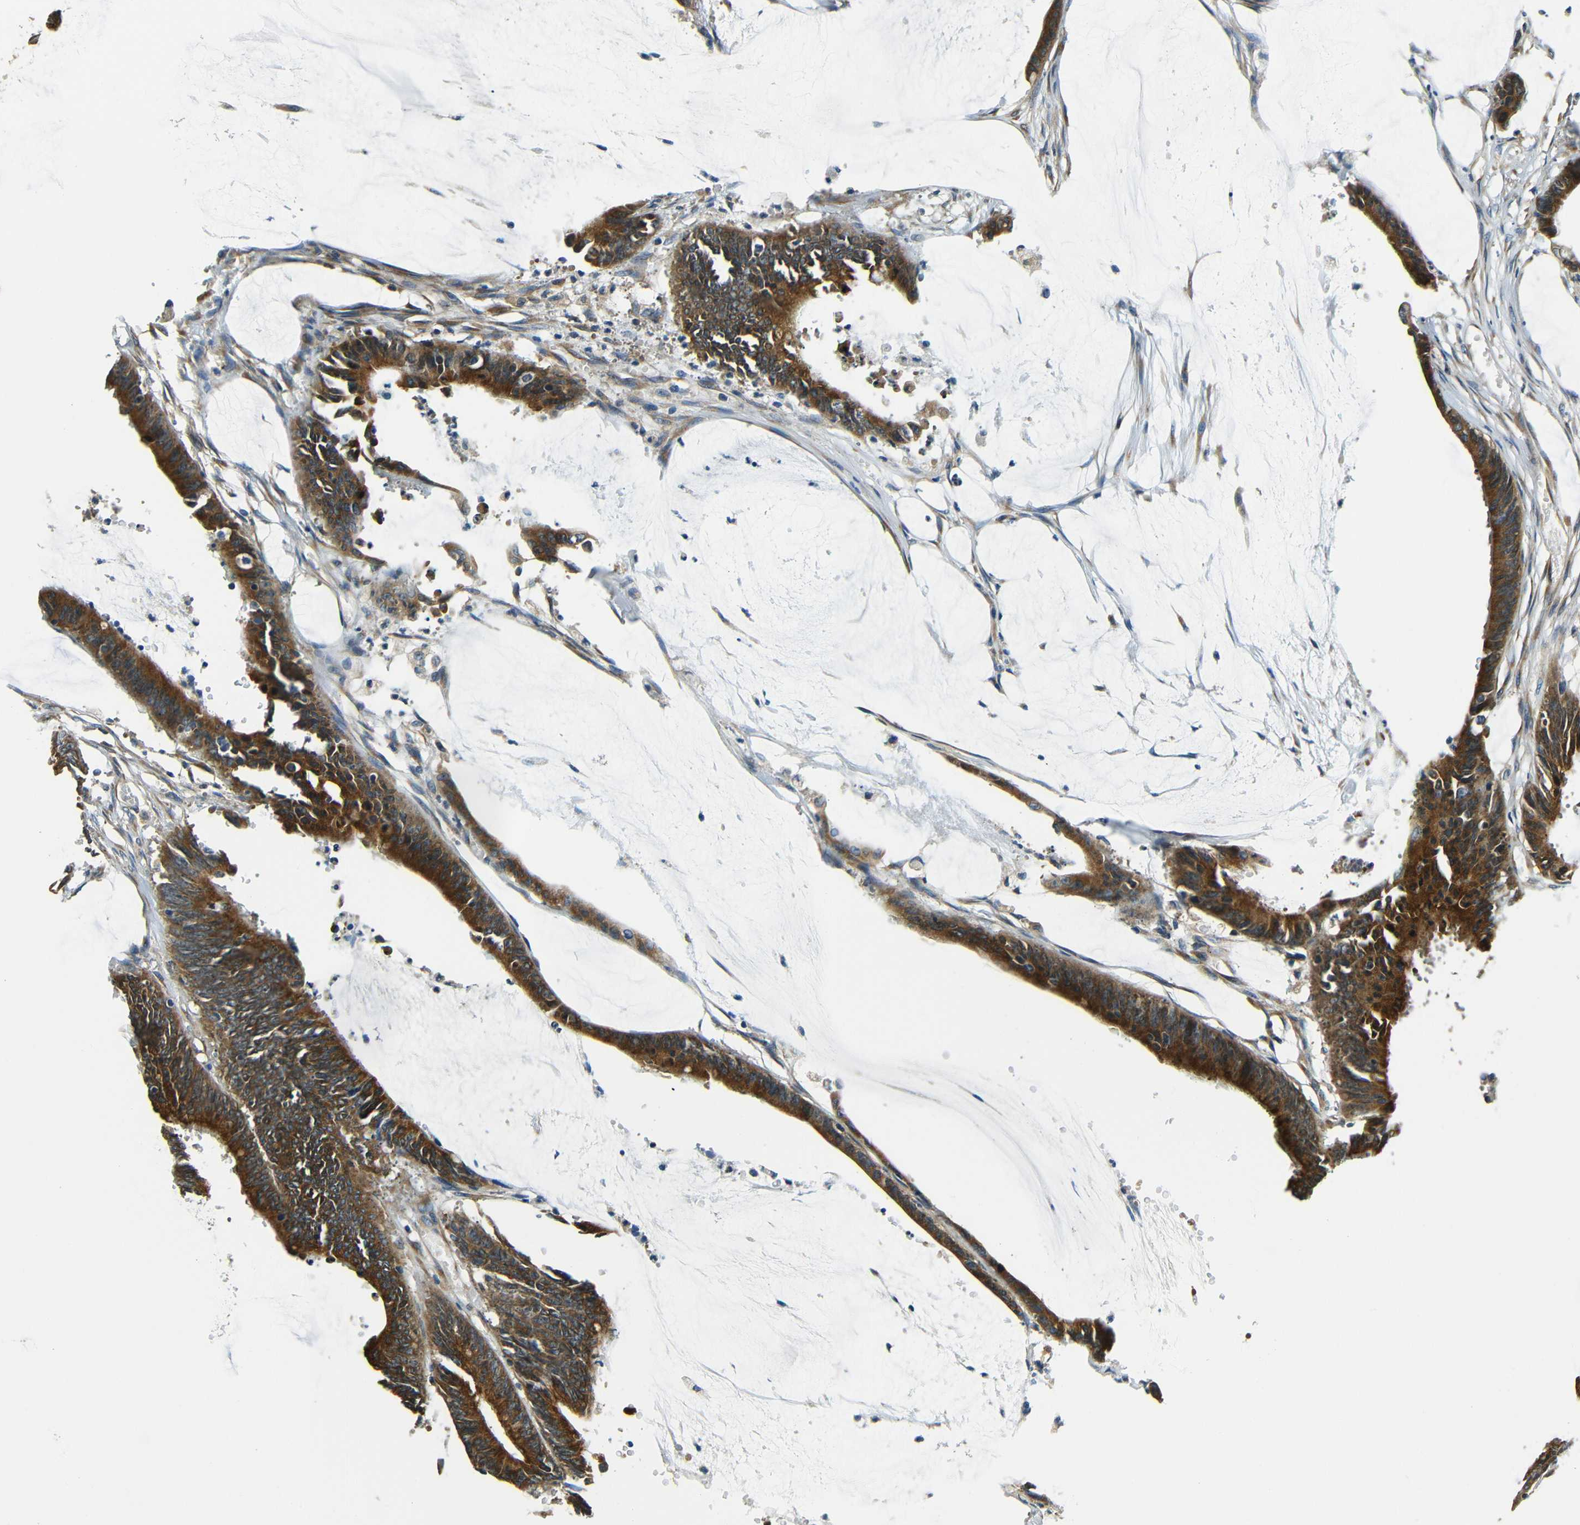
{"staining": {"intensity": "strong", "quantity": ">75%", "location": "cytoplasmic/membranous"}, "tissue": "colorectal cancer", "cell_type": "Tumor cells", "image_type": "cancer", "snomed": [{"axis": "morphology", "description": "Adenocarcinoma, NOS"}, {"axis": "topography", "description": "Rectum"}], "caption": "The photomicrograph shows immunohistochemical staining of colorectal cancer. There is strong cytoplasmic/membranous positivity is present in approximately >75% of tumor cells.", "gene": "VAPB", "patient": {"sex": "female", "age": 66}}